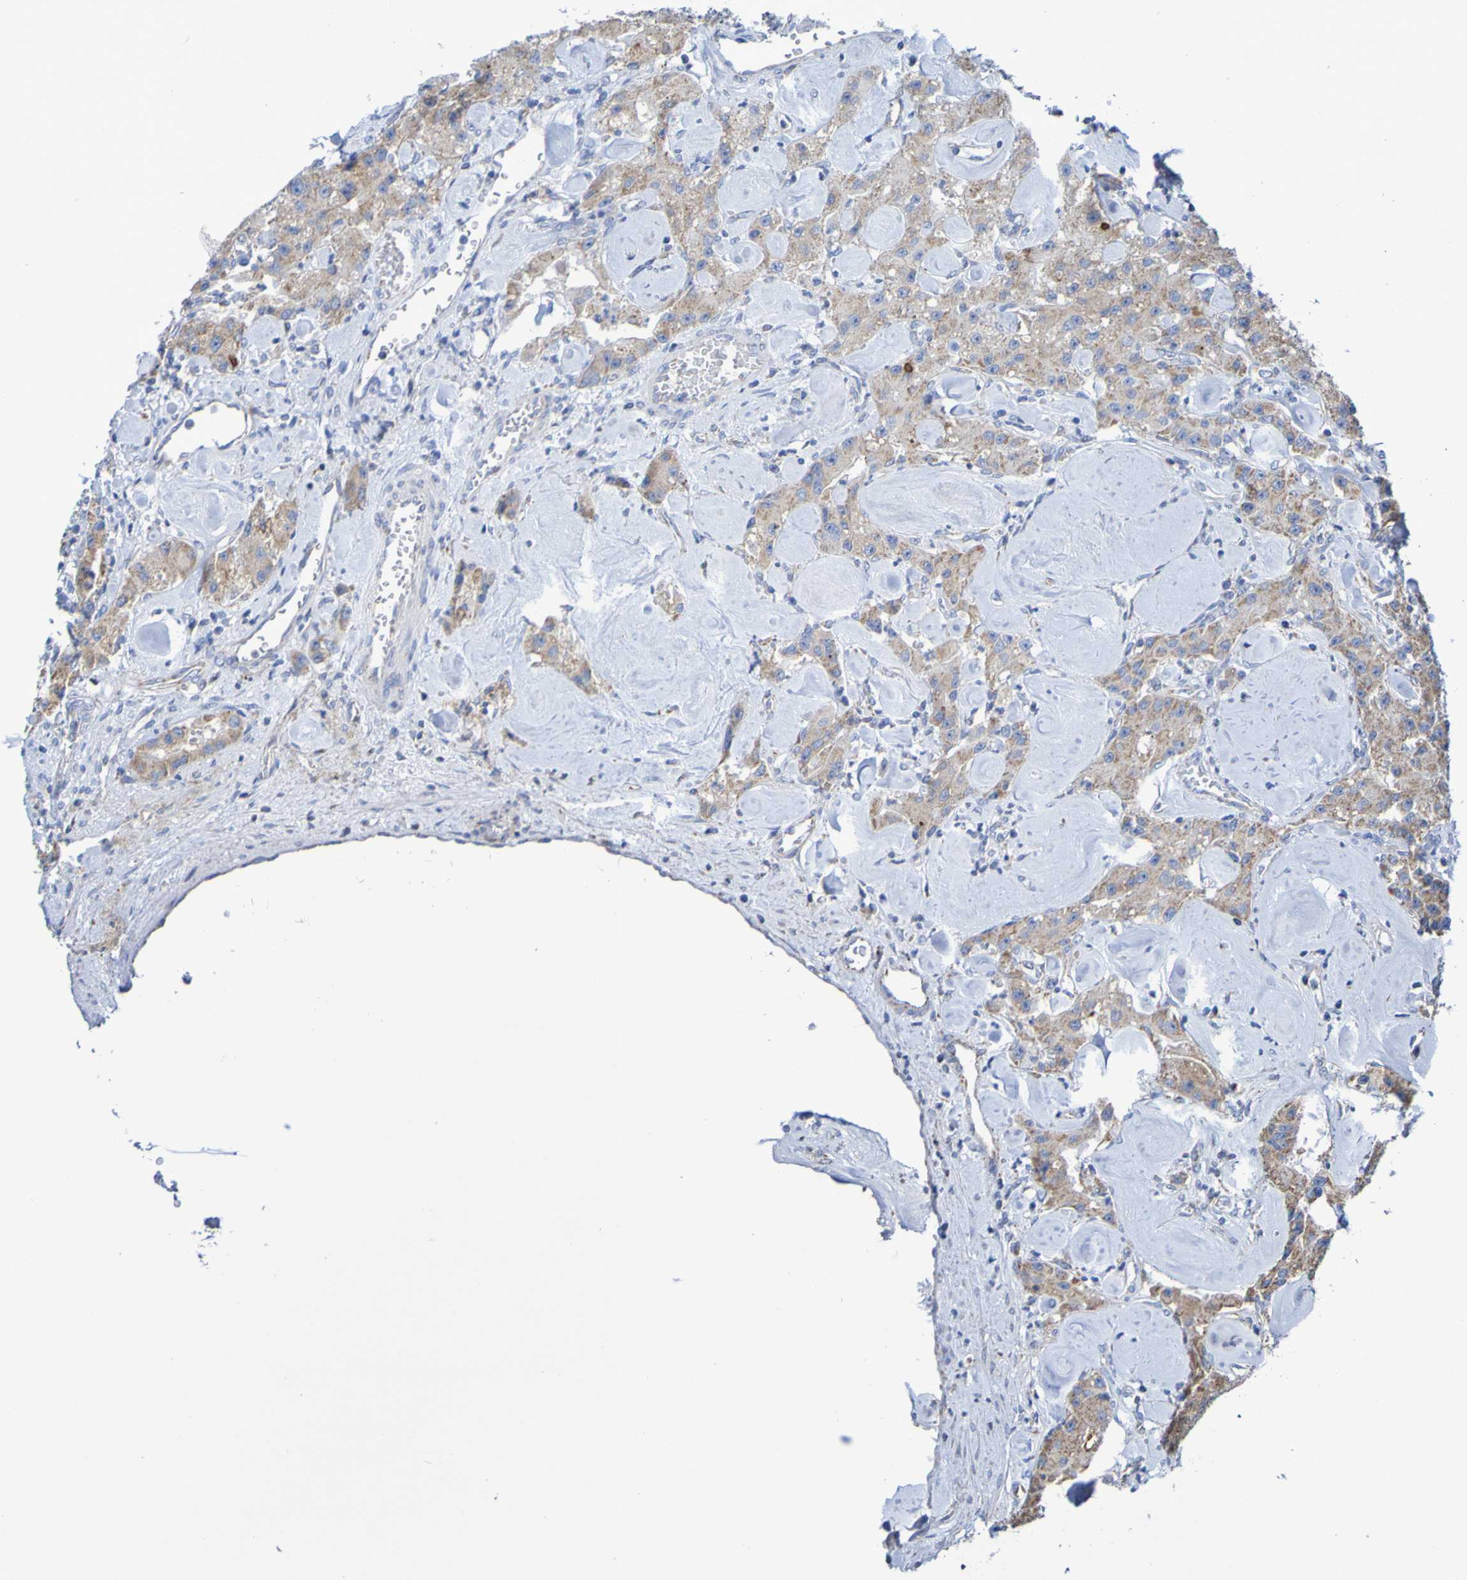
{"staining": {"intensity": "weak", "quantity": ">75%", "location": "cytoplasmic/membranous"}, "tissue": "carcinoid", "cell_type": "Tumor cells", "image_type": "cancer", "snomed": [{"axis": "morphology", "description": "Carcinoid, malignant, NOS"}, {"axis": "topography", "description": "Pancreas"}], "caption": "IHC (DAB (3,3'-diaminobenzidine)) staining of human malignant carcinoid reveals weak cytoplasmic/membranous protein expression in approximately >75% of tumor cells. (IHC, brightfield microscopy, high magnification).", "gene": "CNTN2", "patient": {"sex": "male", "age": 41}}